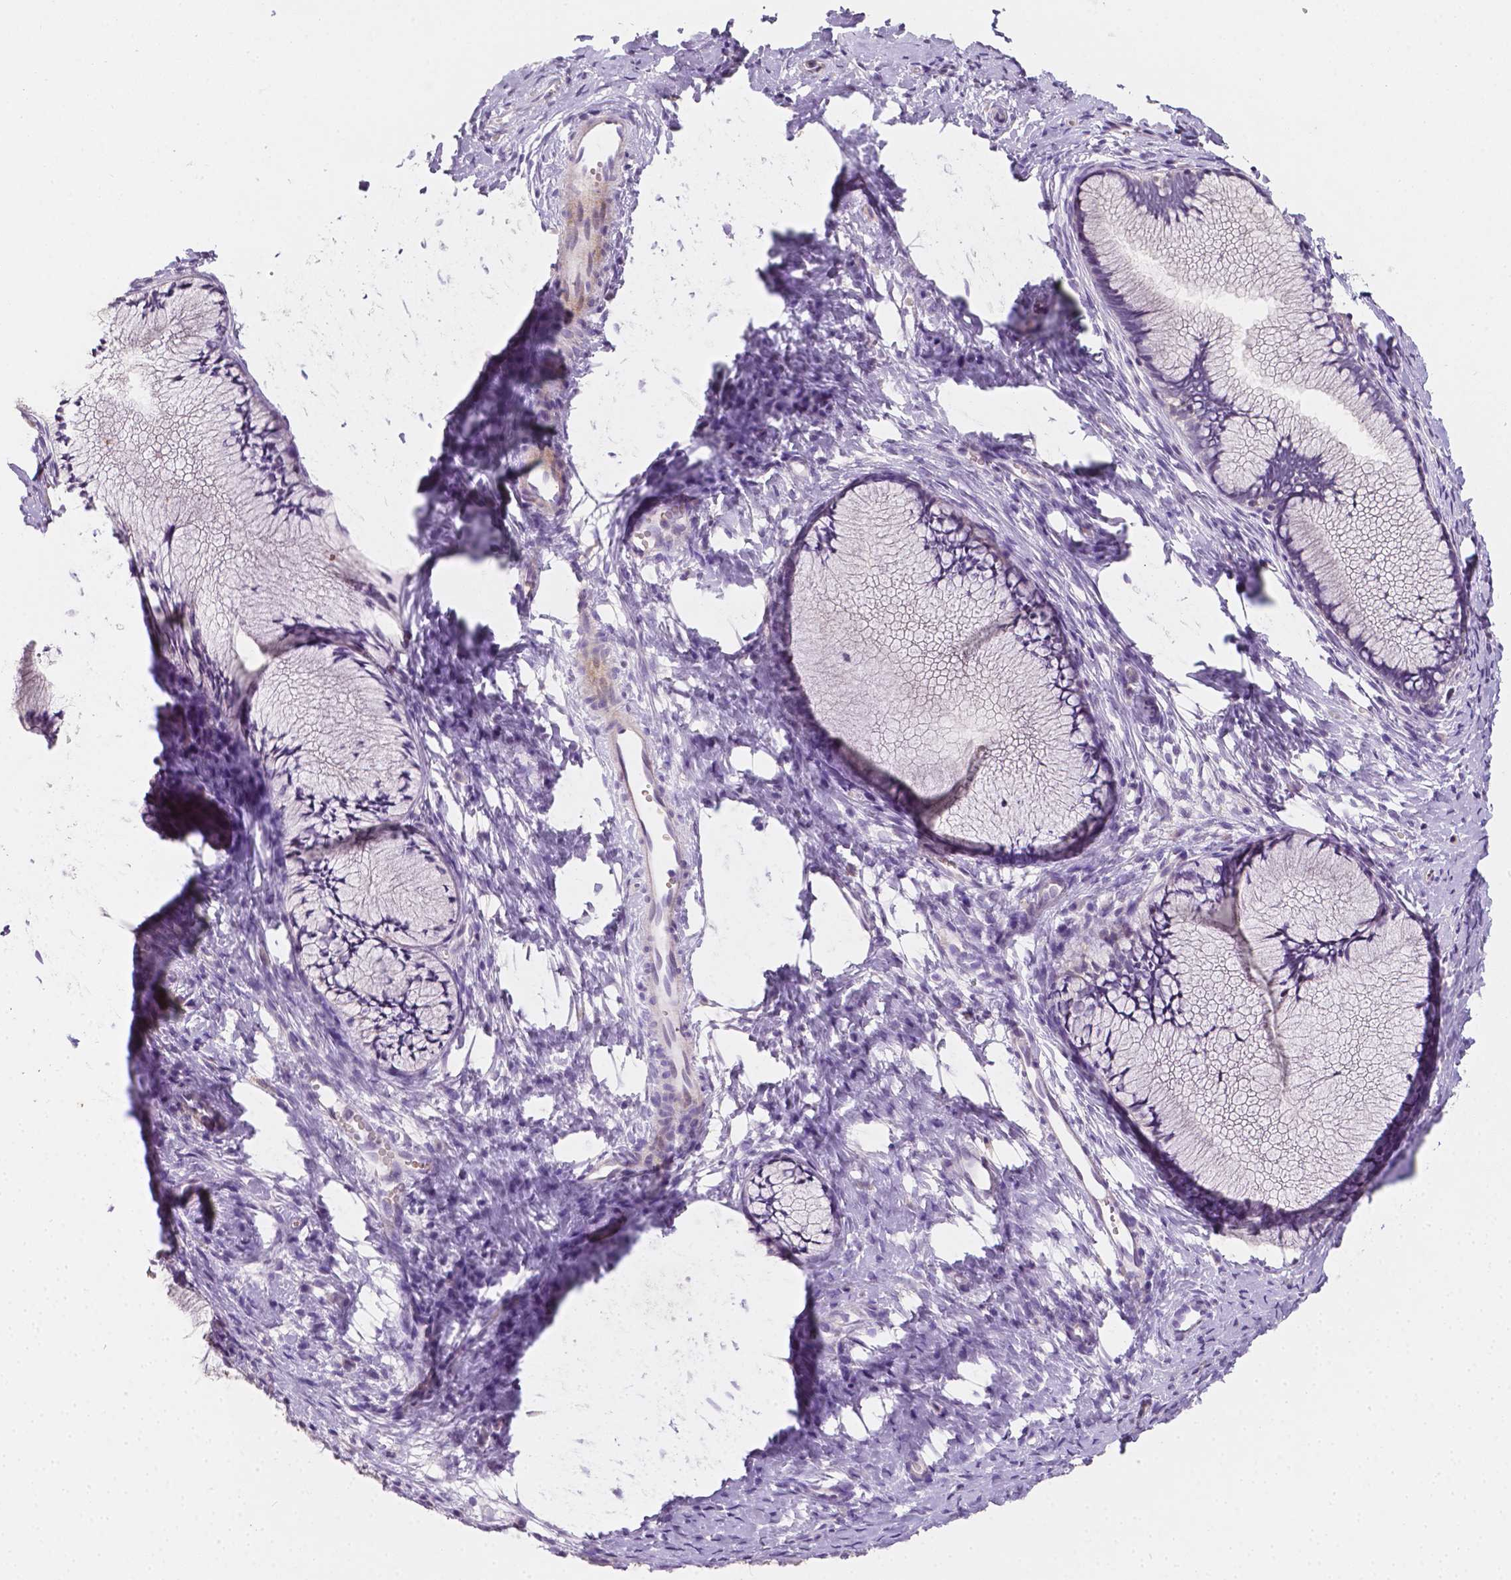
{"staining": {"intensity": "negative", "quantity": "none", "location": "none"}, "tissue": "cervix", "cell_type": "Glandular cells", "image_type": "normal", "snomed": [{"axis": "morphology", "description": "Normal tissue, NOS"}, {"axis": "topography", "description": "Cervix"}], "caption": "Glandular cells show no significant positivity in benign cervix. Brightfield microscopy of immunohistochemistry (IHC) stained with DAB (brown) and hematoxylin (blue), captured at high magnification.", "gene": "EGFR", "patient": {"sex": "female", "age": 40}}